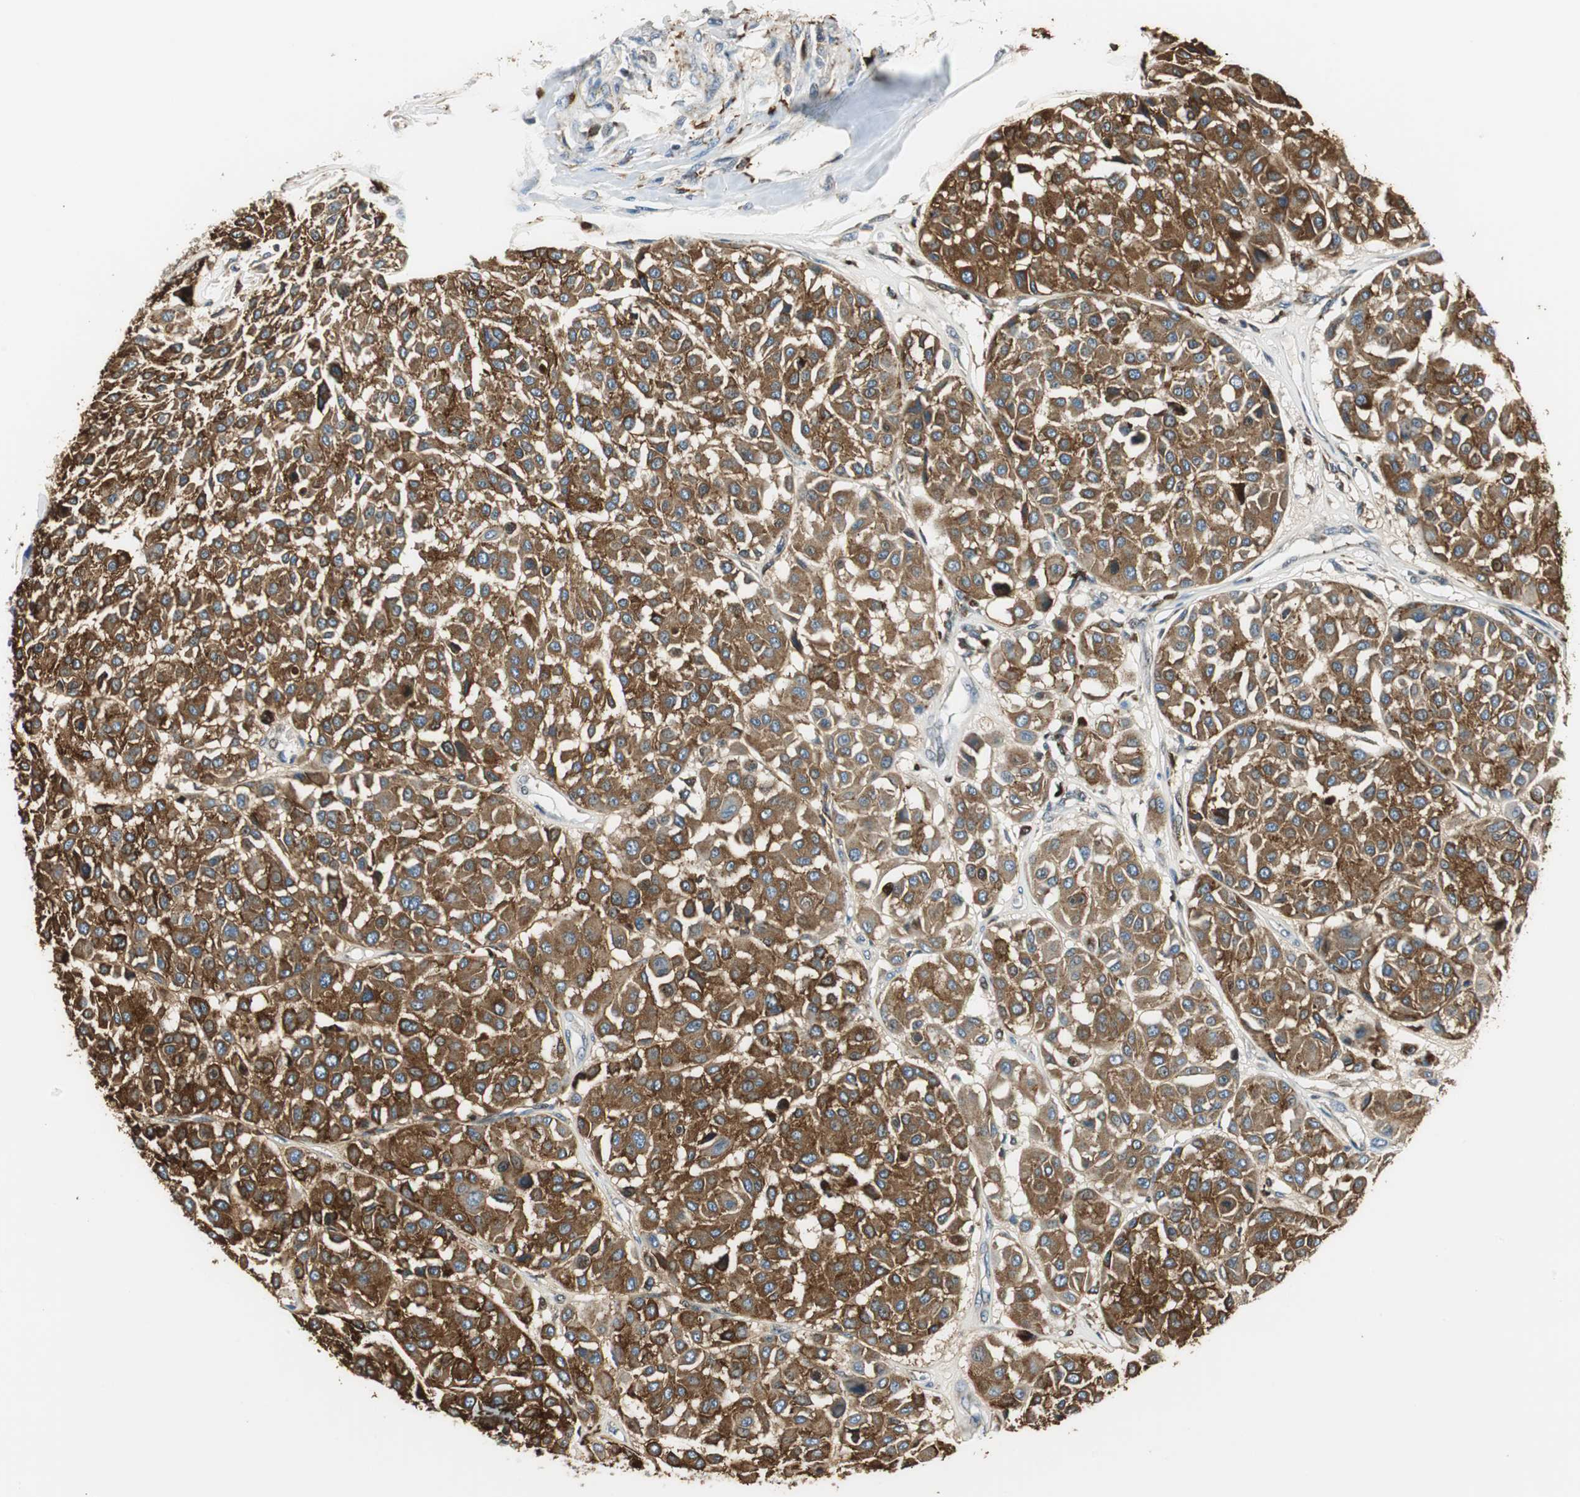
{"staining": {"intensity": "strong", "quantity": ">75%", "location": "cytoplasmic/membranous"}, "tissue": "melanoma", "cell_type": "Tumor cells", "image_type": "cancer", "snomed": [{"axis": "morphology", "description": "Malignant melanoma, Metastatic site"}, {"axis": "topography", "description": "Soft tissue"}], "caption": "Melanoma stained with immunohistochemistry displays strong cytoplasmic/membranous expression in about >75% of tumor cells. Ihc stains the protein of interest in brown and the nuclei are stained blue.", "gene": "NIT1", "patient": {"sex": "male", "age": 41}}